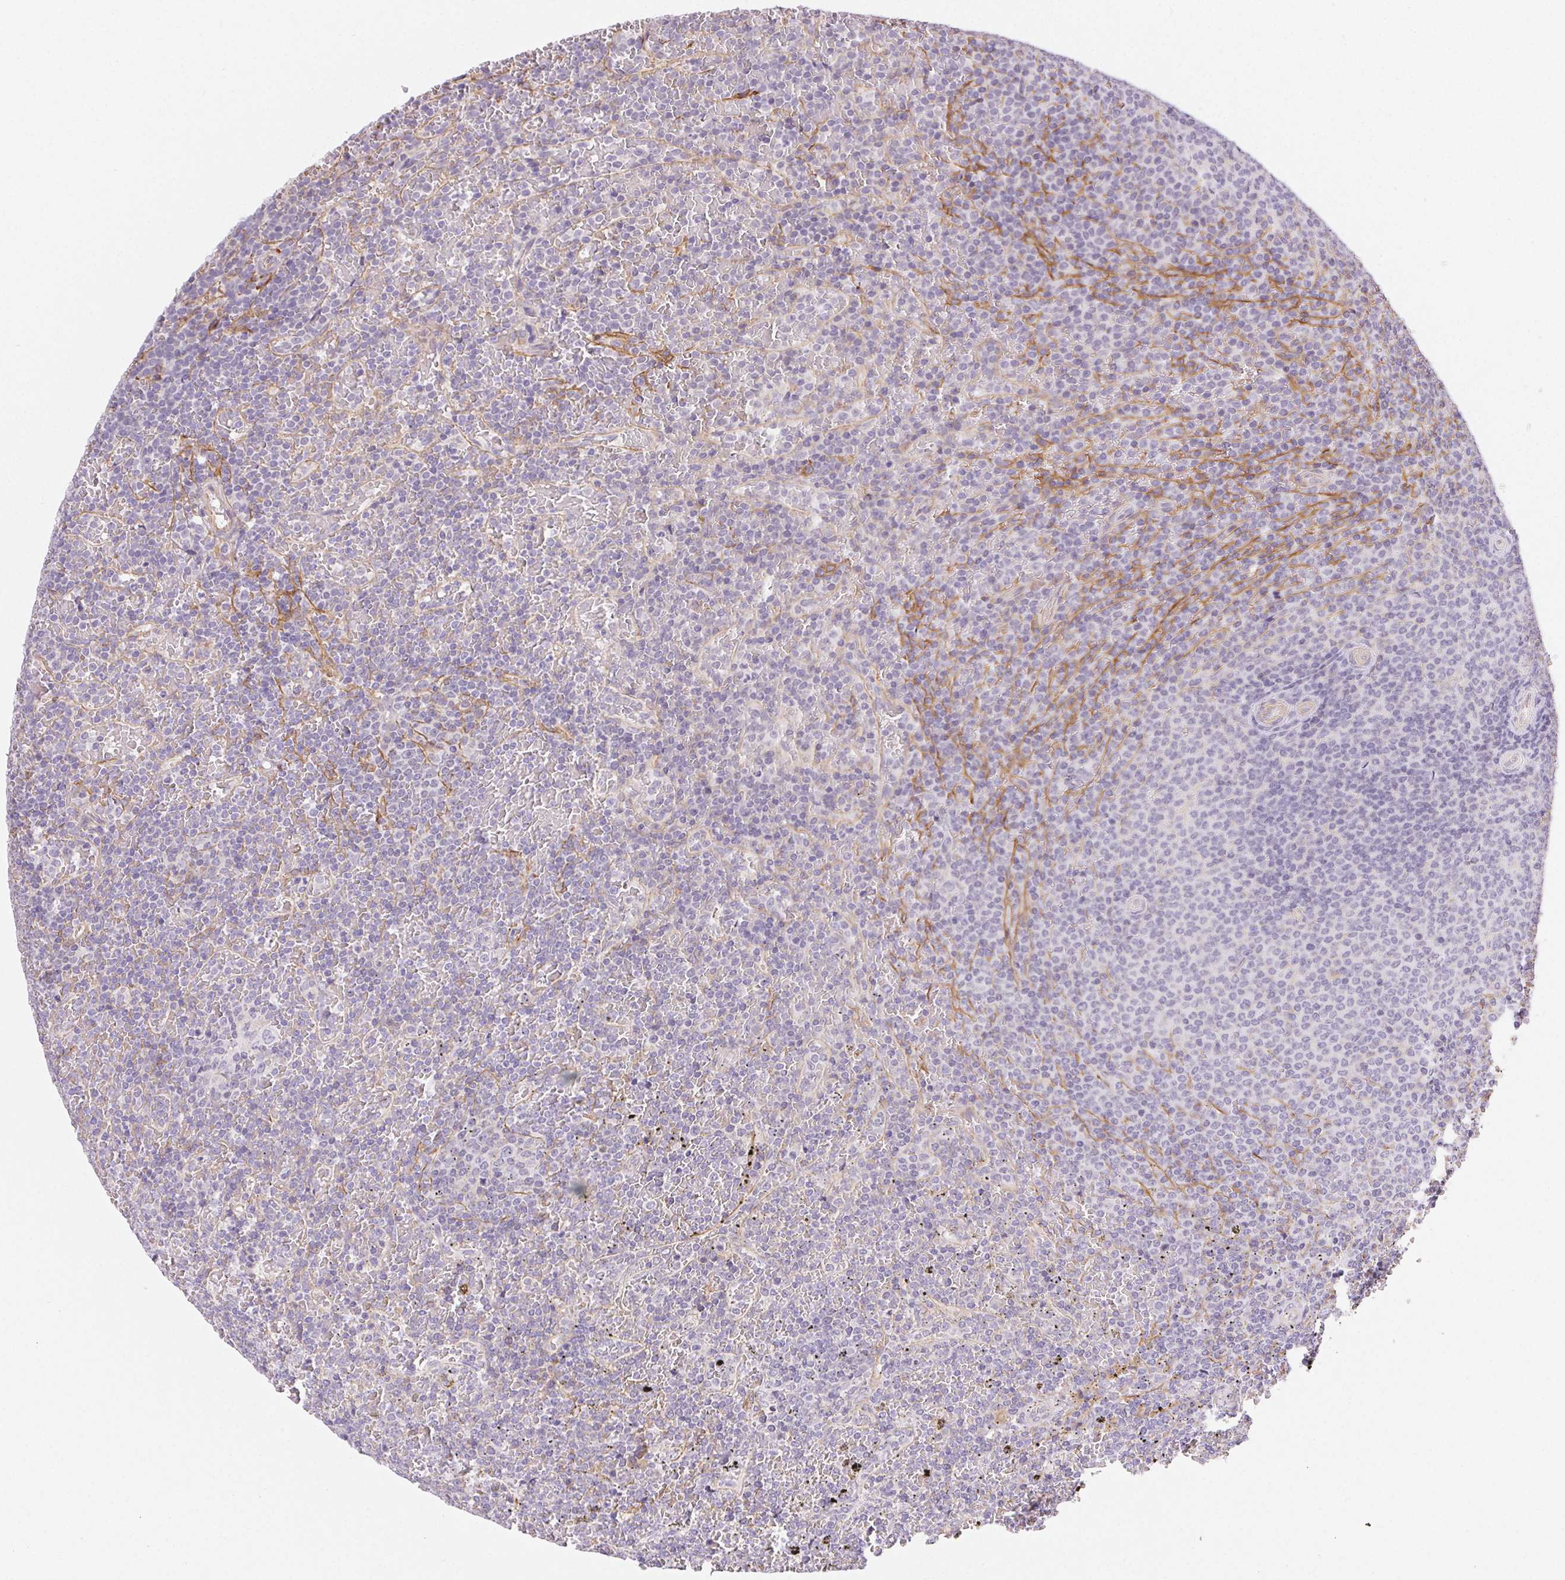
{"staining": {"intensity": "negative", "quantity": "none", "location": "none"}, "tissue": "lymphoma", "cell_type": "Tumor cells", "image_type": "cancer", "snomed": [{"axis": "morphology", "description": "Malignant lymphoma, non-Hodgkin's type, Low grade"}, {"axis": "topography", "description": "Spleen"}], "caption": "Immunohistochemical staining of low-grade malignant lymphoma, non-Hodgkin's type demonstrates no significant expression in tumor cells.", "gene": "CSN1S1", "patient": {"sex": "female", "age": 77}}